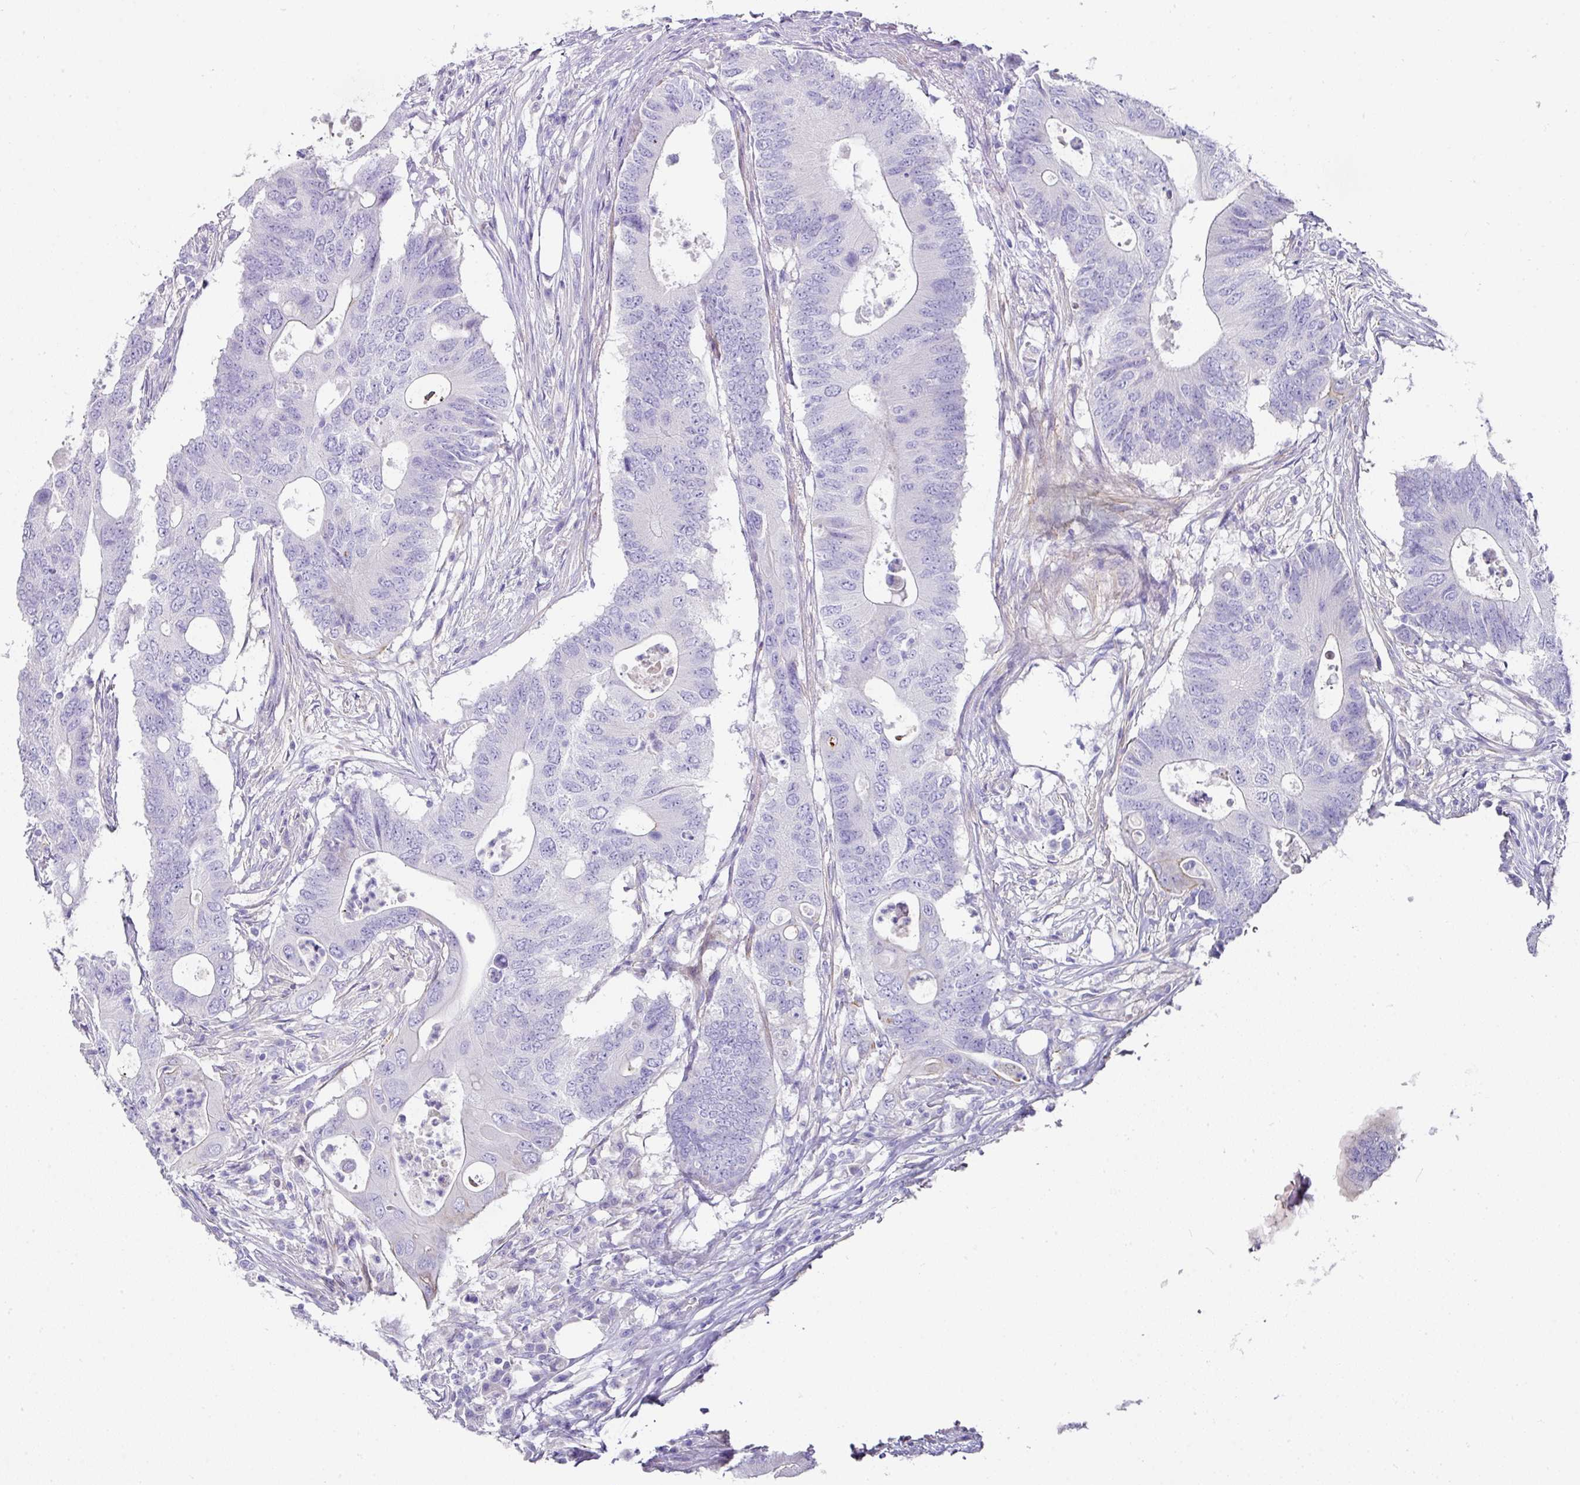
{"staining": {"intensity": "negative", "quantity": "none", "location": "none"}, "tissue": "colorectal cancer", "cell_type": "Tumor cells", "image_type": "cancer", "snomed": [{"axis": "morphology", "description": "Adenocarcinoma, NOS"}, {"axis": "topography", "description": "Colon"}], "caption": "Protein analysis of colorectal cancer (adenocarcinoma) displays no significant staining in tumor cells.", "gene": "TARM1", "patient": {"sex": "male", "age": 71}}